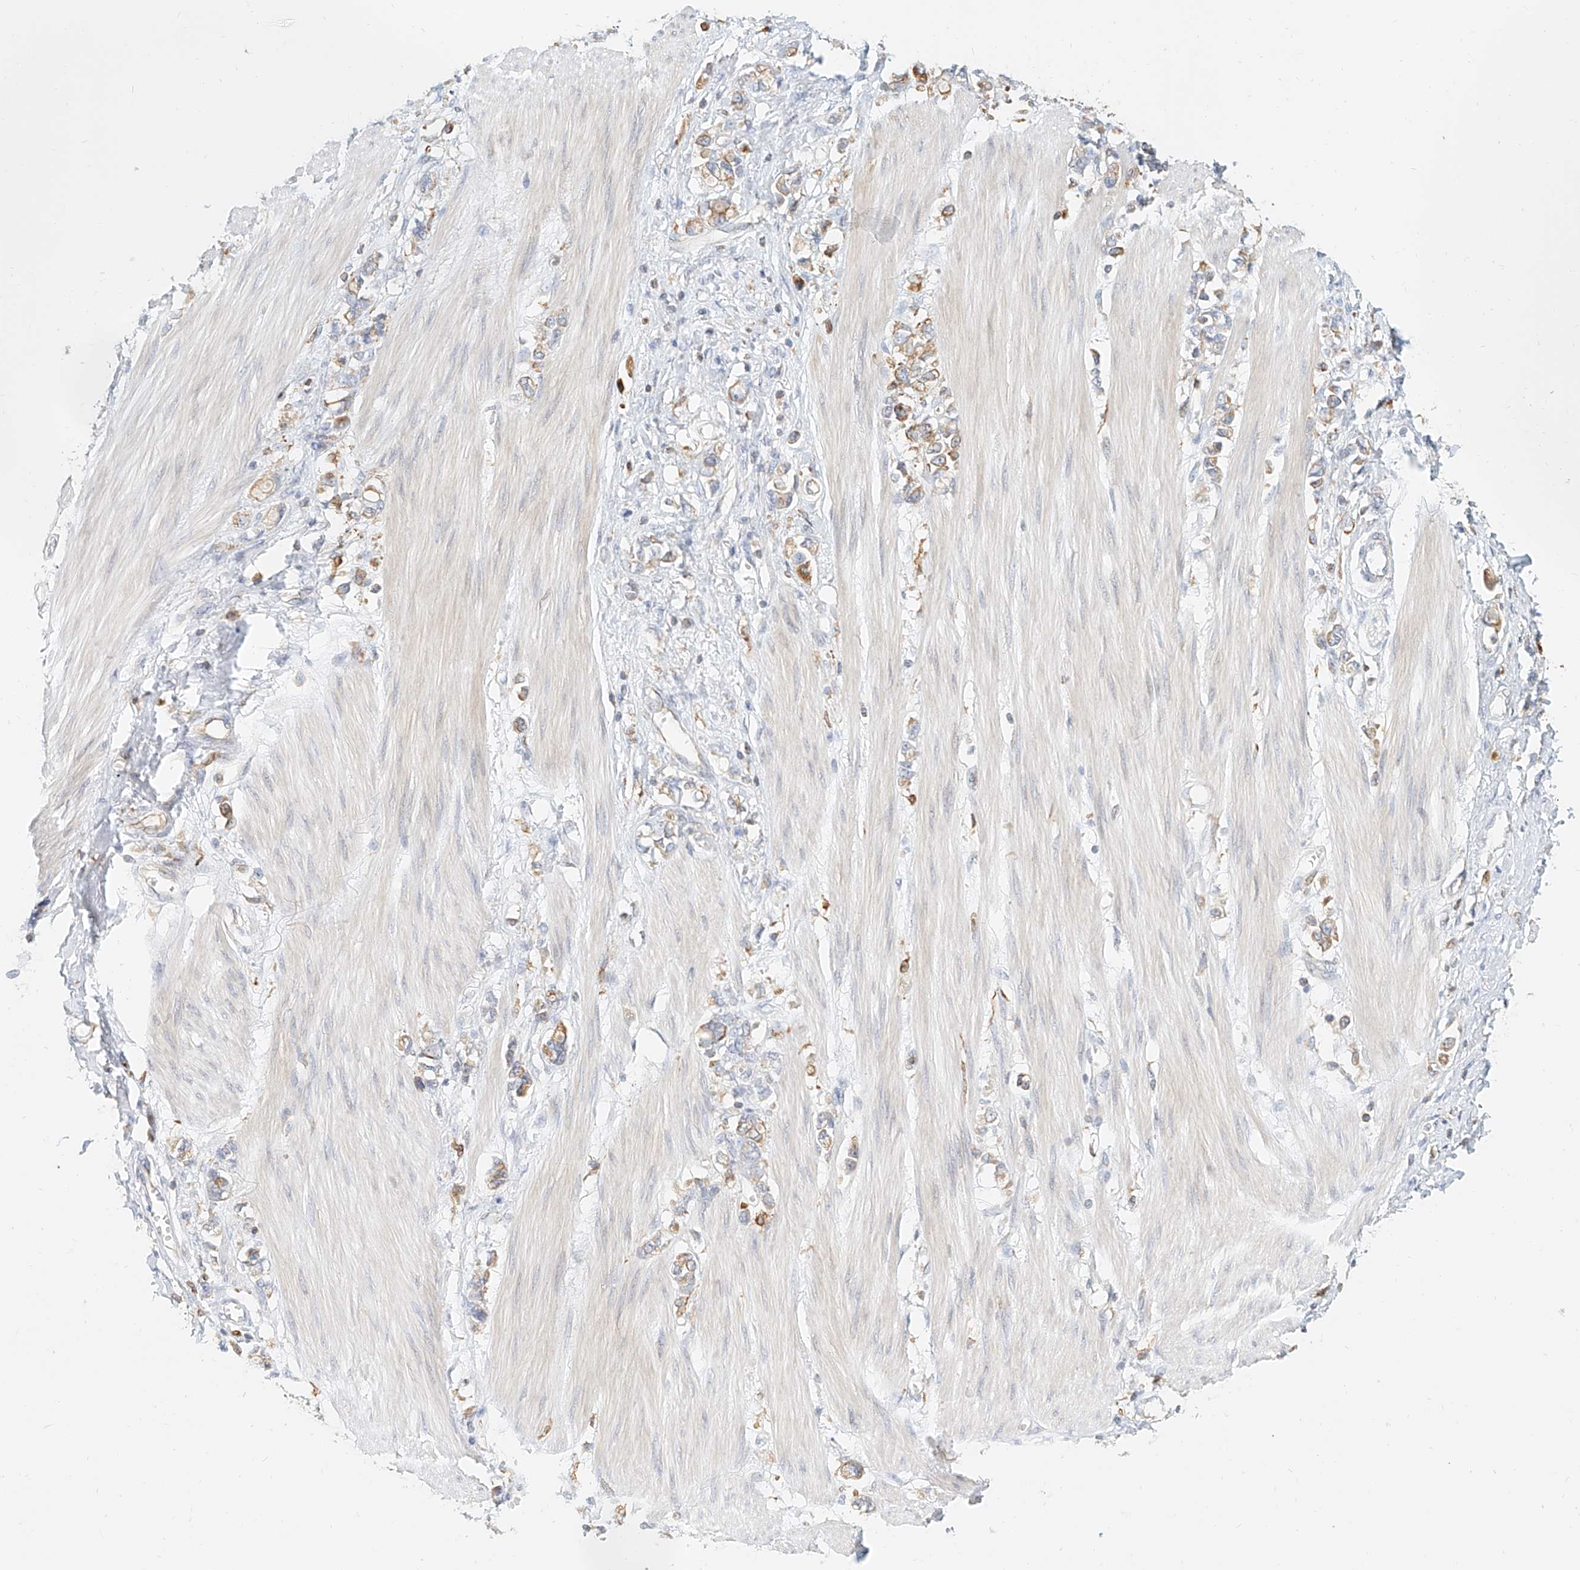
{"staining": {"intensity": "moderate", "quantity": "<25%", "location": "cytoplasmic/membranous"}, "tissue": "stomach cancer", "cell_type": "Tumor cells", "image_type": "cancer", "snomed": [{"axis": "morphology", "description": "Adenocarcinoma, NOS"}, {"axis": "topography", "description": "Stomach"}], "caption": "Adenocarcinoma (stomach) stained for a protein (brown) displays moderate cytoplasmic/membranous positive staining in about <25% of tumor cells.", "gene": "DHRS7", "patient": {"sex": "female", "age": 76}}